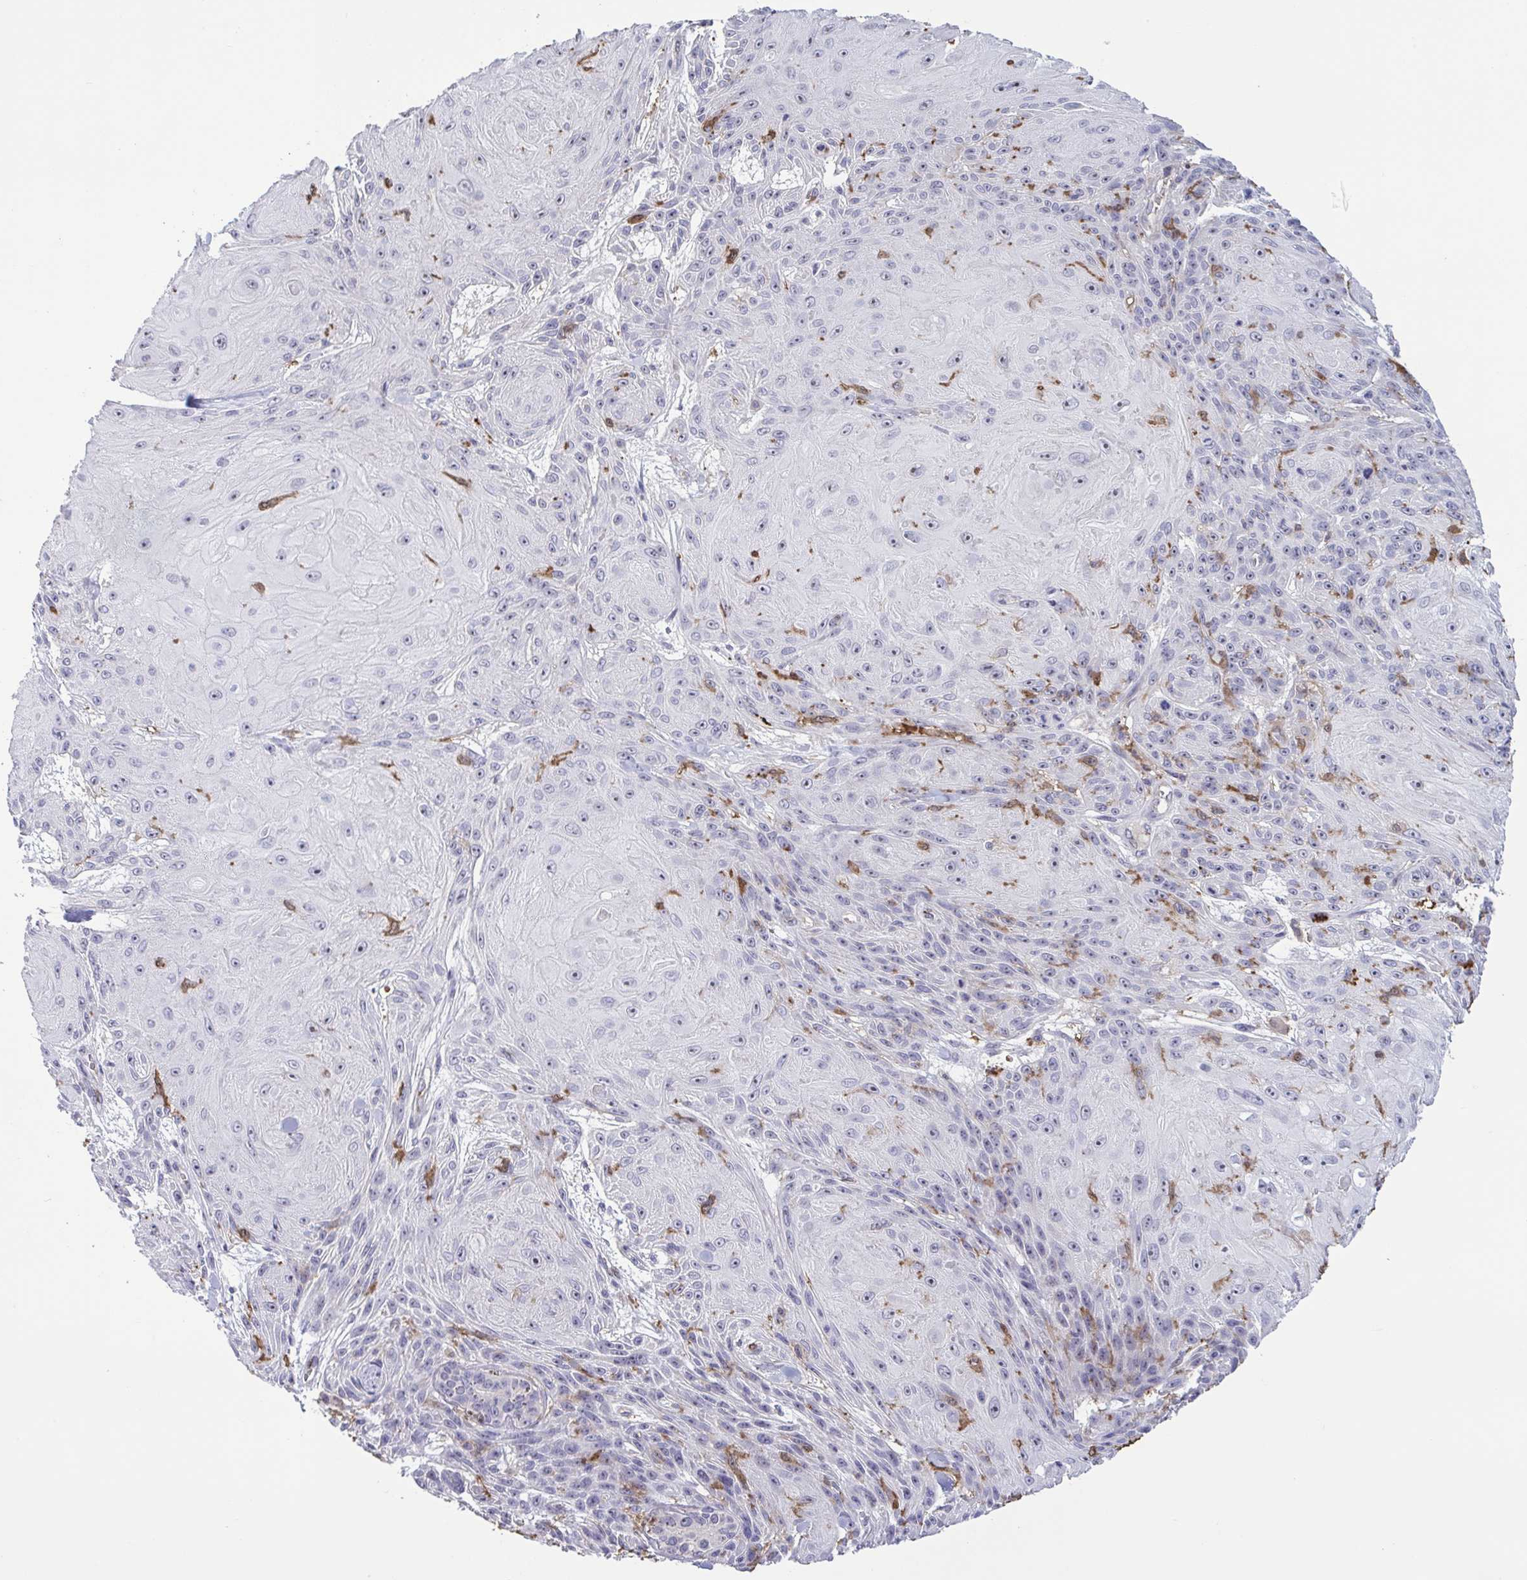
{"staining": {"intensity": "moderate", "quantity": "<25%", "location": "nuclear"}, "tissue": "skin cancer", "cell_type": "Tumor cells", "image_type": "cancer", "snomed": [{"axis": "morphology", "description": "Squamous cell carcinoma, NOS"}, {"axis": "topography", "description": "Skin"}], "caption": "Tumor cells demonstrate moderate nuclear expression in approximately <25% of cells in skin cancer (squamous cell carcinoma).", "gene": "CD101", "patient": {"sex": "male", "age": 88}}